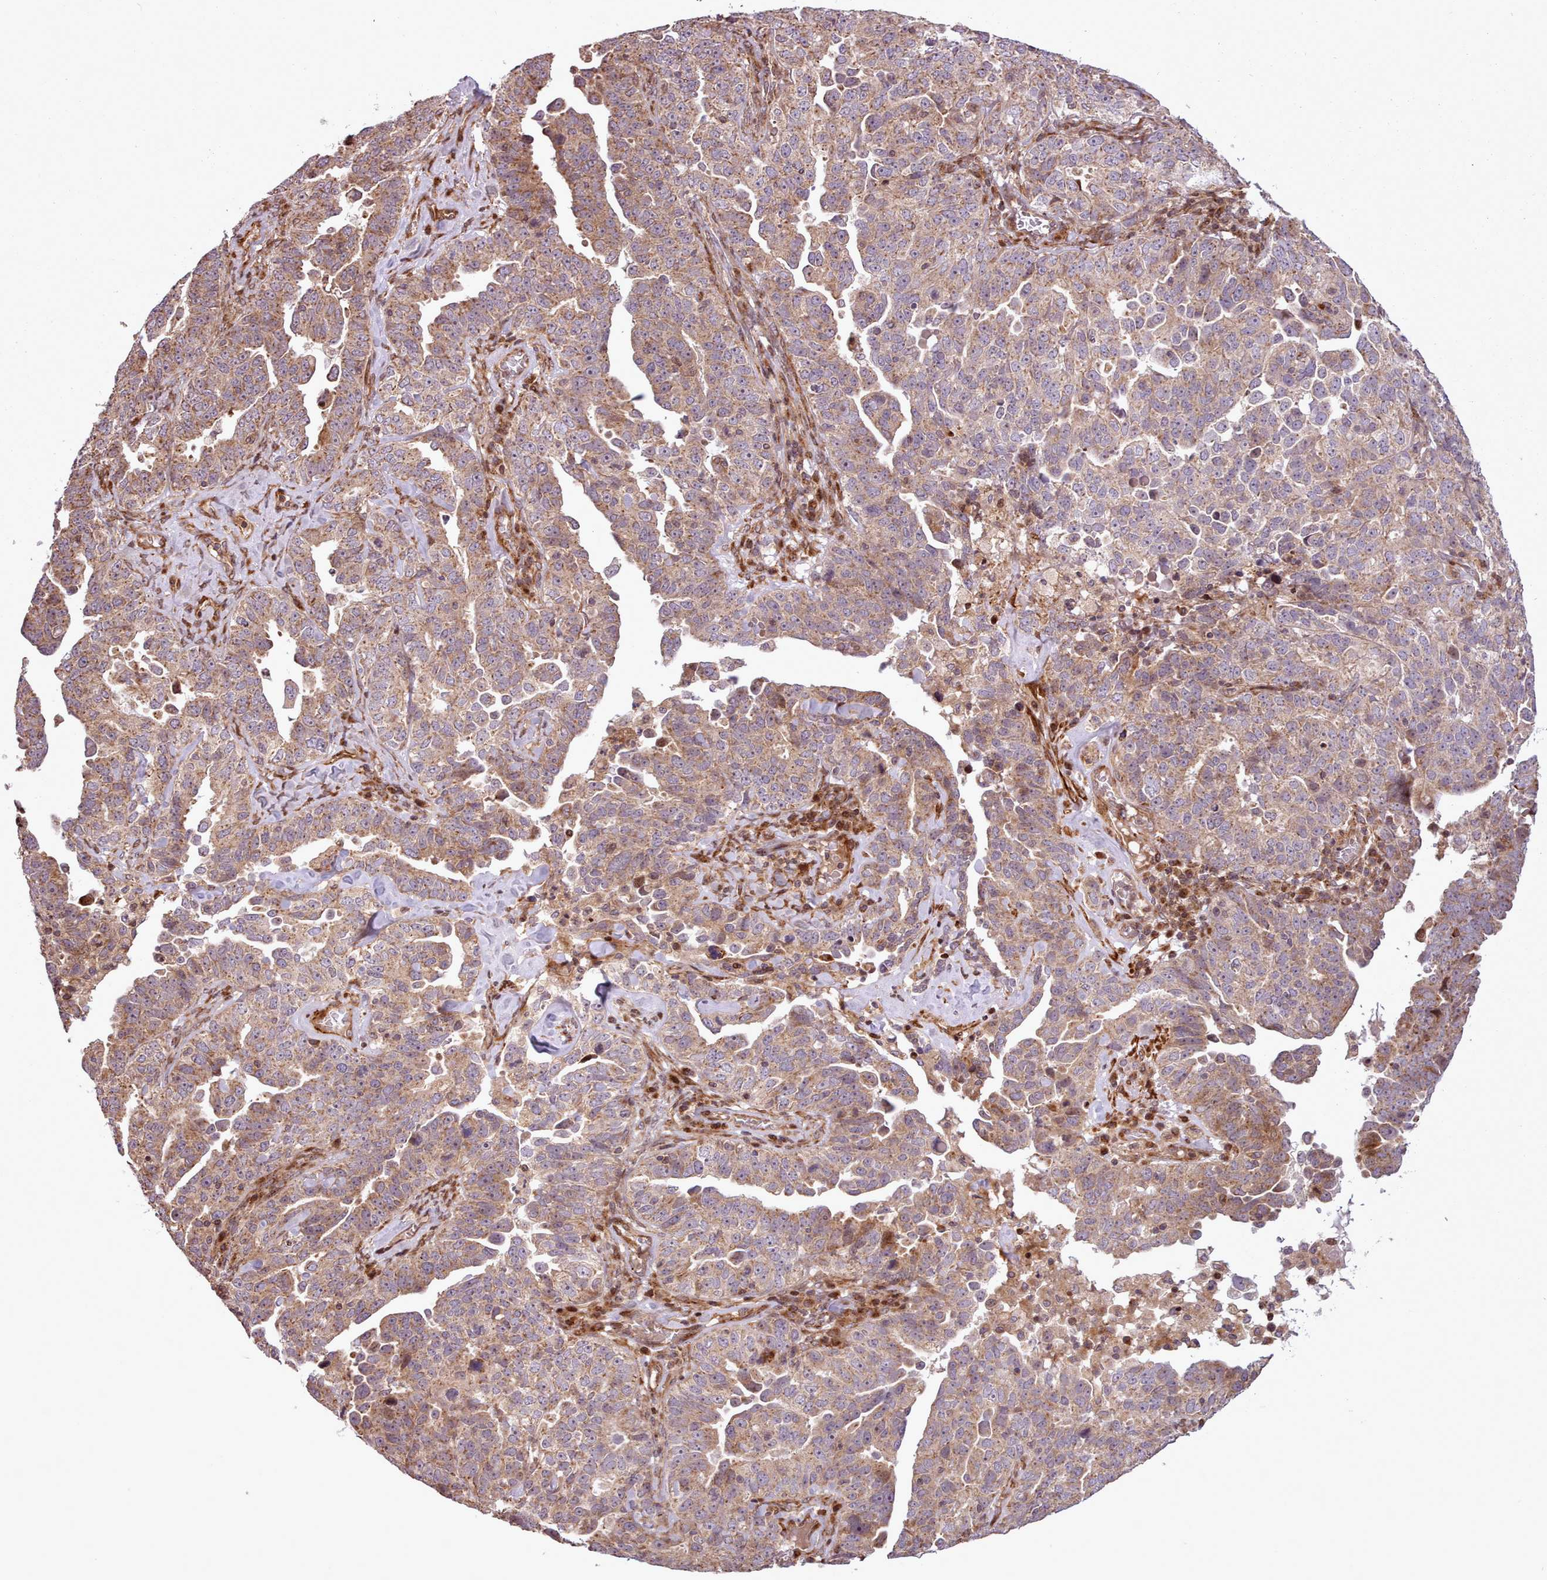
{"staining": {"intensity": "weak", "quantity": ">75%", "location": "cytoplasmic/membranous"}, "tissue": "ovarian cancer", "cell_type": "Tumor cells", "image_type": "cancer", "snomed": [{"axis": "morphology", "description": "Carcinoma, endometroid"}, {"axis": "topography", "description": "Ovary"}], "caption": "The histopathology image displays staining of ovarian endometroid carcinoma, revealing weak cytoplasmic/membranous protein staining (brown color) within tumor cells.", "gene": "NLRP7", "patient": {"sex": "female", "age": 62}}